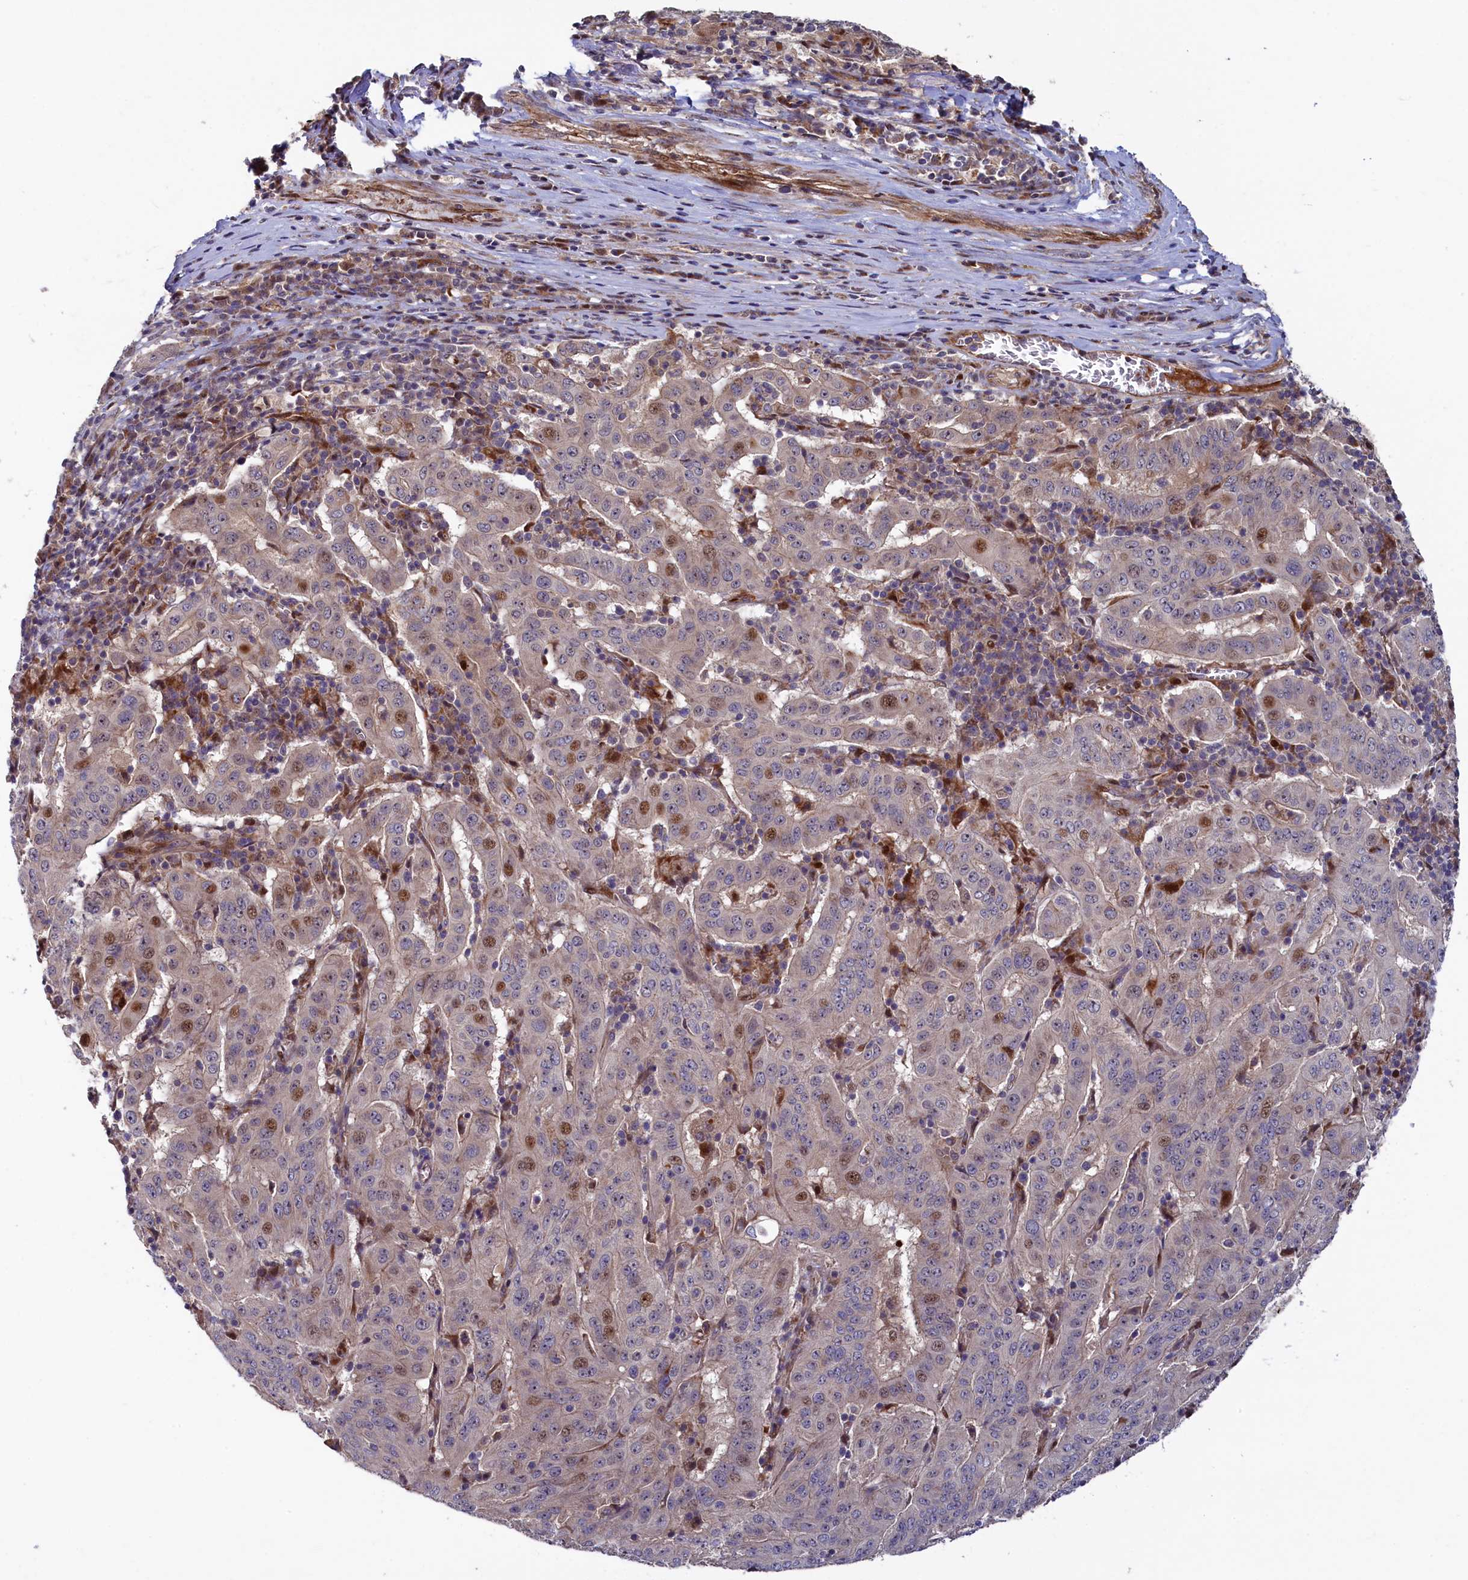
{"staining": {"intensity": "moderate", "quantity": "<25%", "location": "nuclear"}, "tissue": "pancreatic cancer", "cell_type": "Tumor cells", "image_type": "cancer", "snomed": [{"axis": "morphology", "description": "Adenocarcinoma, NOS"}, {"axis": "topography", "description": "Pancreas"}], "caption": "An image showing moderate nuclear expression in about <25% of tumor cells in pancreatic adenocarcinoma, as visualized by brown immunohistochemical staining.", "gene": "PIK3C3", "patient": {"sex": "male", "age": 63}}